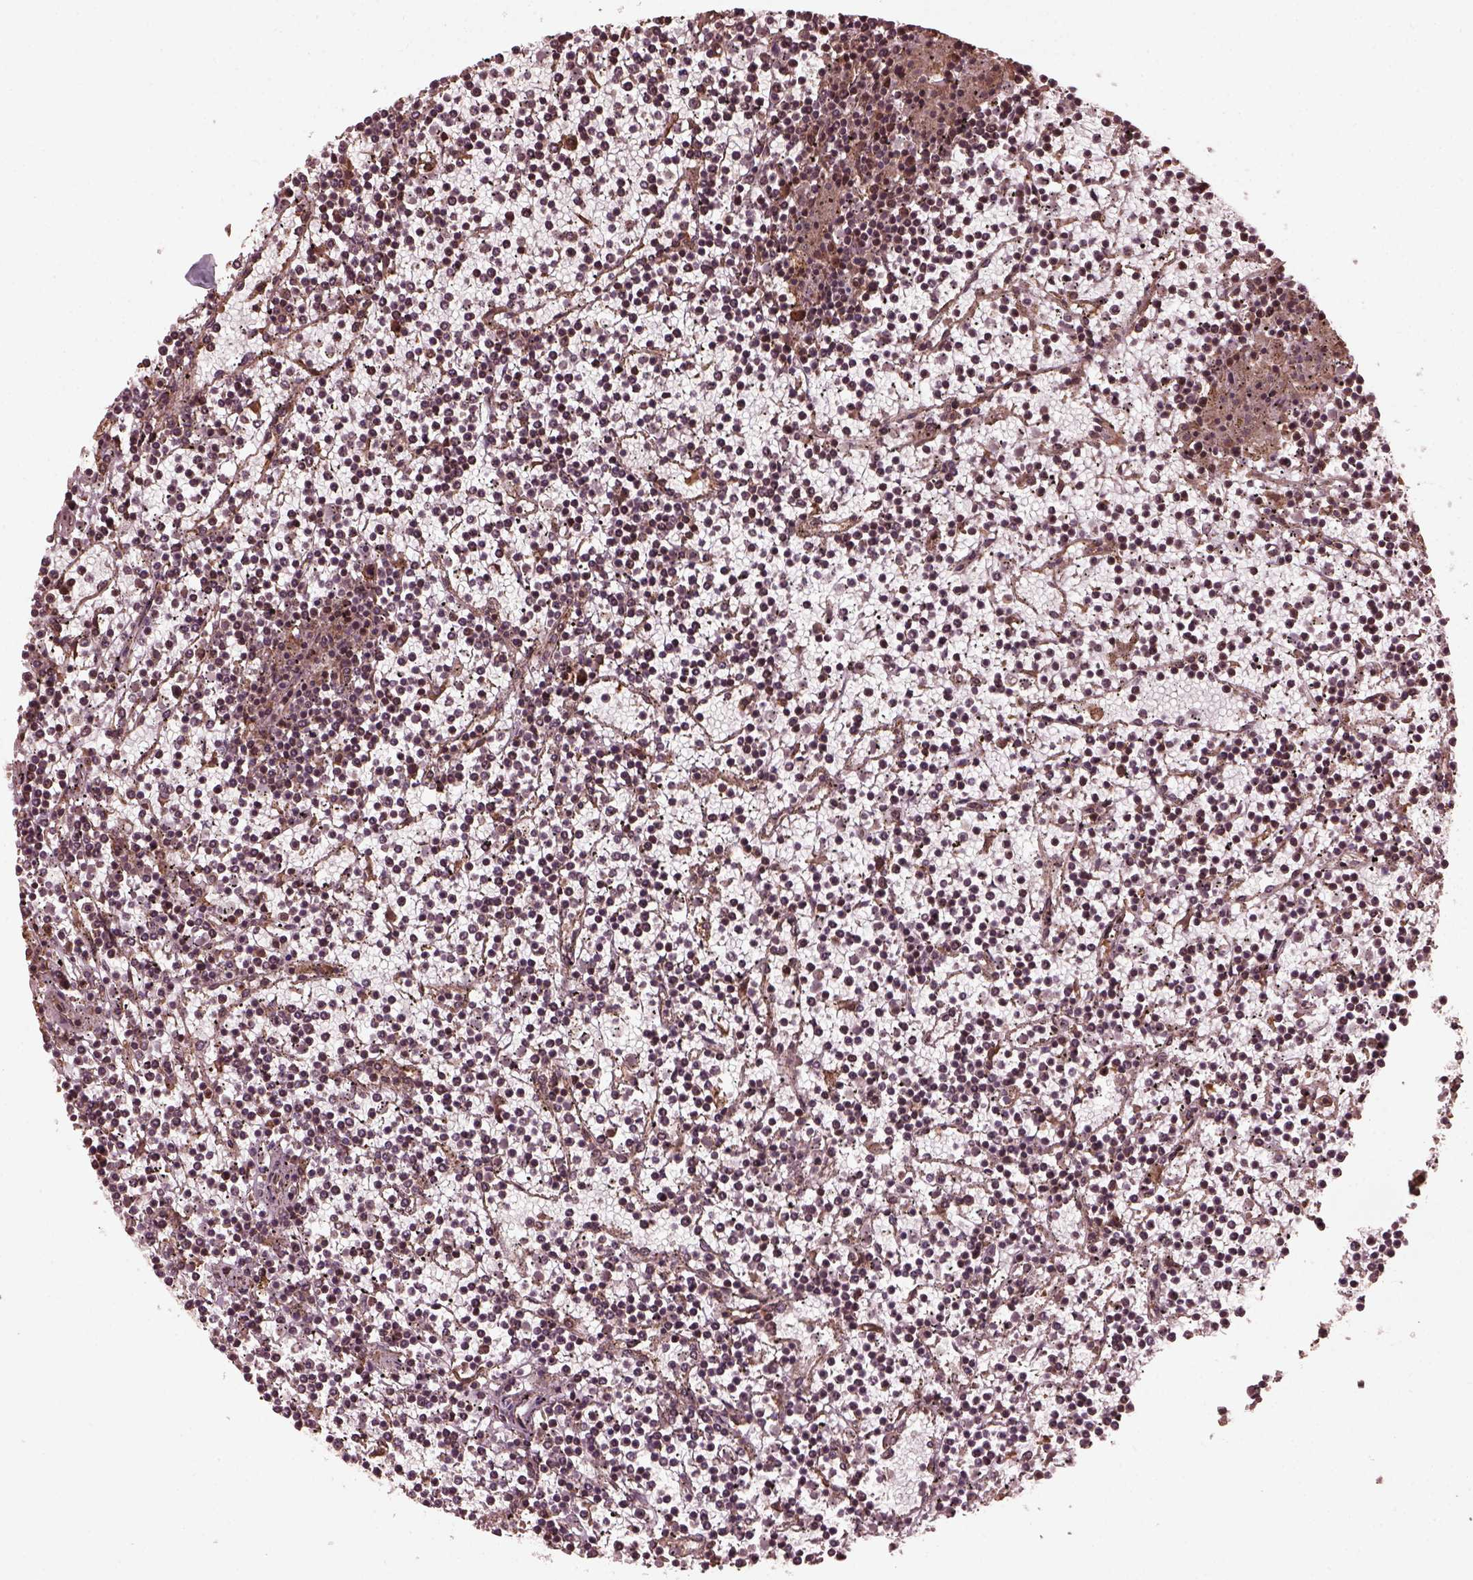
{"staining": {"intensity": "negative", "quantity": "none", "location": "none"}, "tissue": "lymphoma", "cell_type": "Tumor cells", "image_type": "cancer", "snomed": [{"axis": "morphology", "description": "Malignant lymphoma, non-Hodgkin's type, Low grade"}, {"axis": "topography", "description": "Spleen"}], "caption": "A histopathology image of malignant lymphoma, non-Hodgkin's type (low-grade) stained for a protein shows no brown staining in tumor cells. (Brightfield microscopy of DAB (3,3'-diaminobenzidine) immunohistochemistry (IHC) at high magnification).", "gene": "ZNF292", "patient": {"sex": "female", "age": 19}}